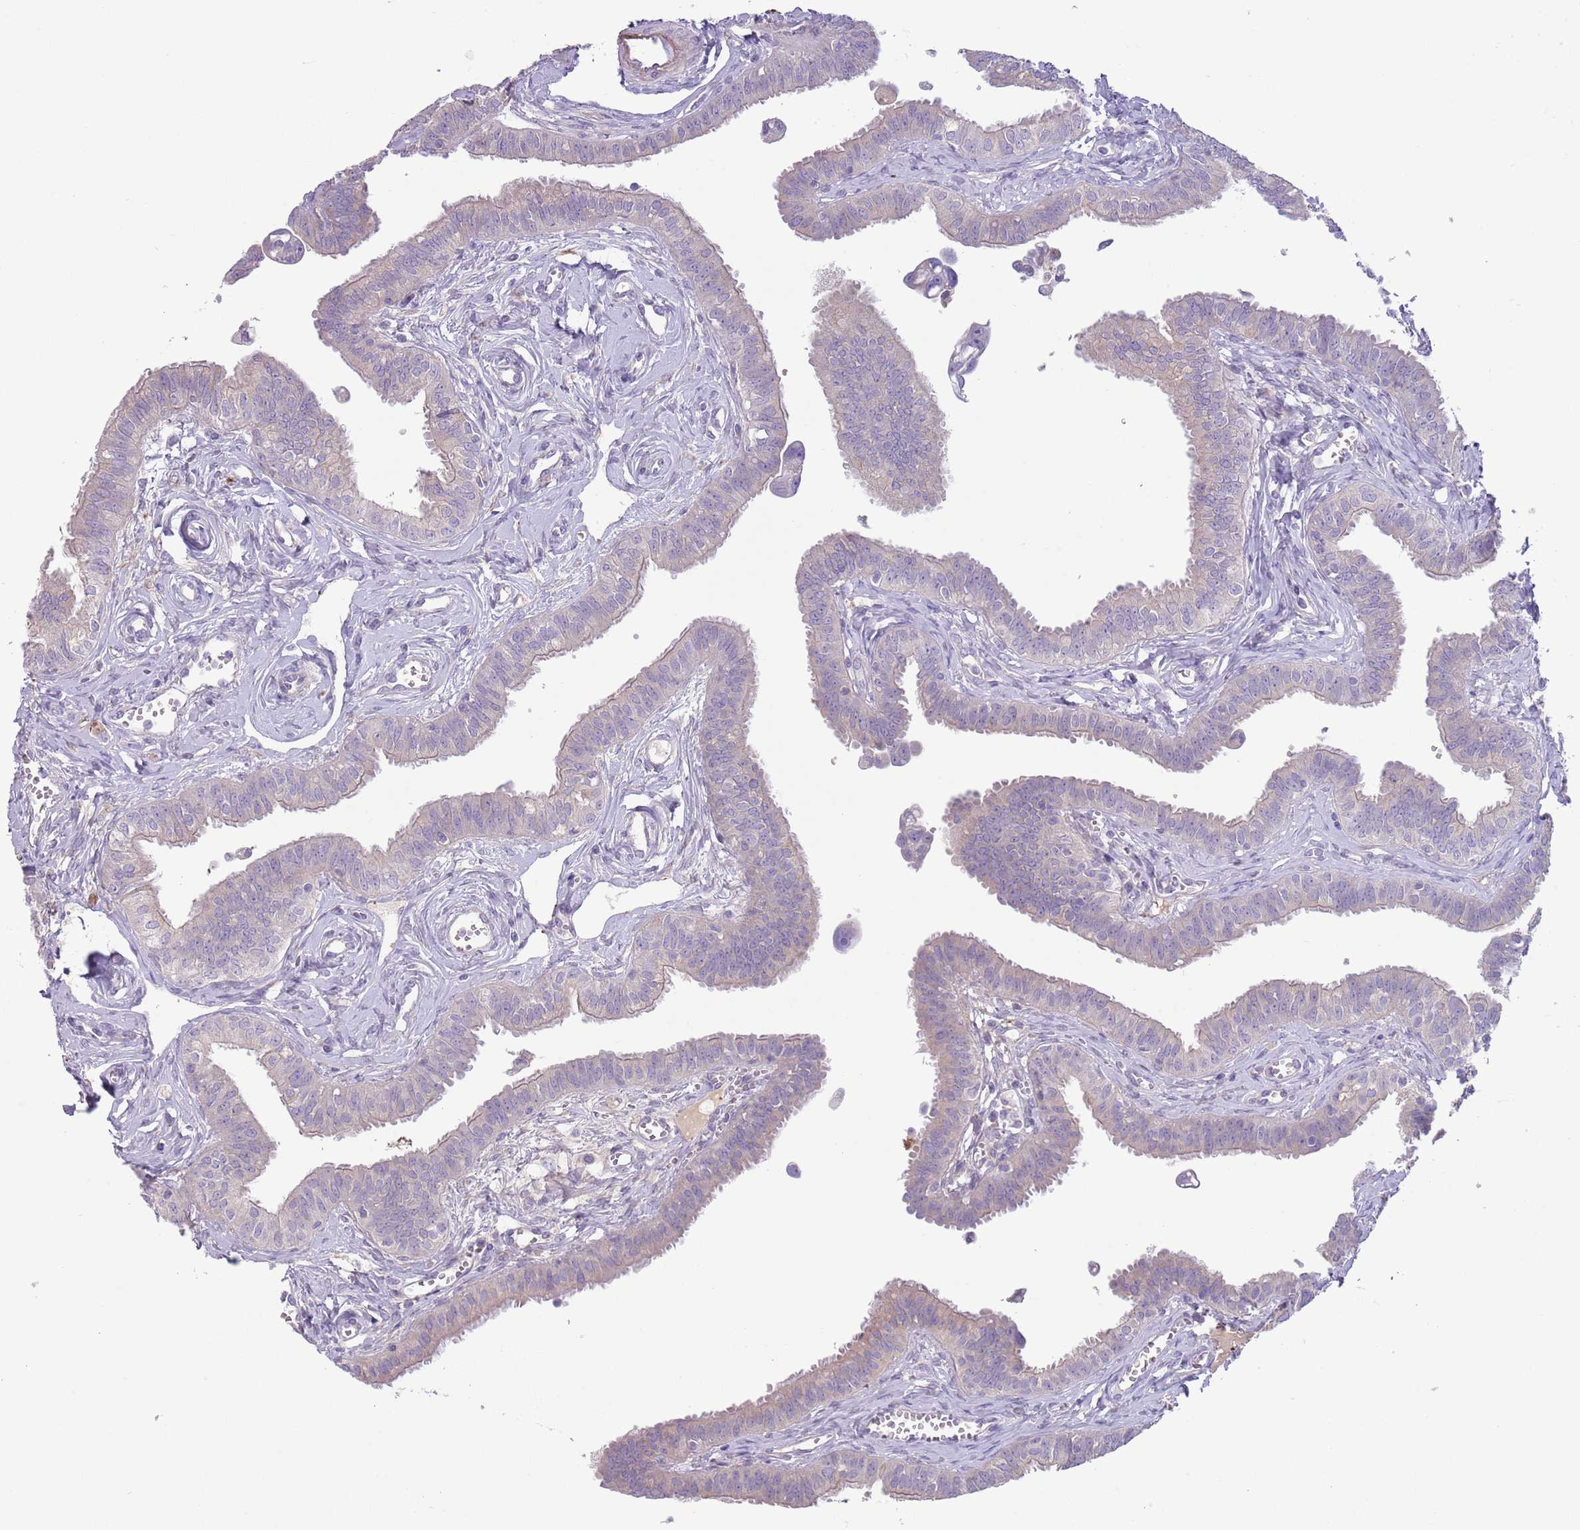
{"staining": {"intensity": "weak", "quantity": "<25%", "location": "cytoplasmic/membranous"}, "tissue": "fallopian tube", "cell_type": "Glandular cells", "image_type": "normal", "snomed": [{"axis": "morphology", "description": "Normal tissue, NOS"}, {"axis": "morphology", "description": "Carcinoma, NOS"}, {"axis": "topography", "description": "Fallopian tube"}, {"axis": "topography", "description": "Ovary"}], "caption": "Immunohistochemistry (IHC) image of benign fallopian tube: fallopian tube stained with DAB shows no significant protein expression in glandular cells. (DAB (3,3'-diaminobenzidine) immunohistochemistry visualized using brightfield microscopy, high magnification).", "gene": "CFH", "patient": {"sex": "female", "age": 59}}